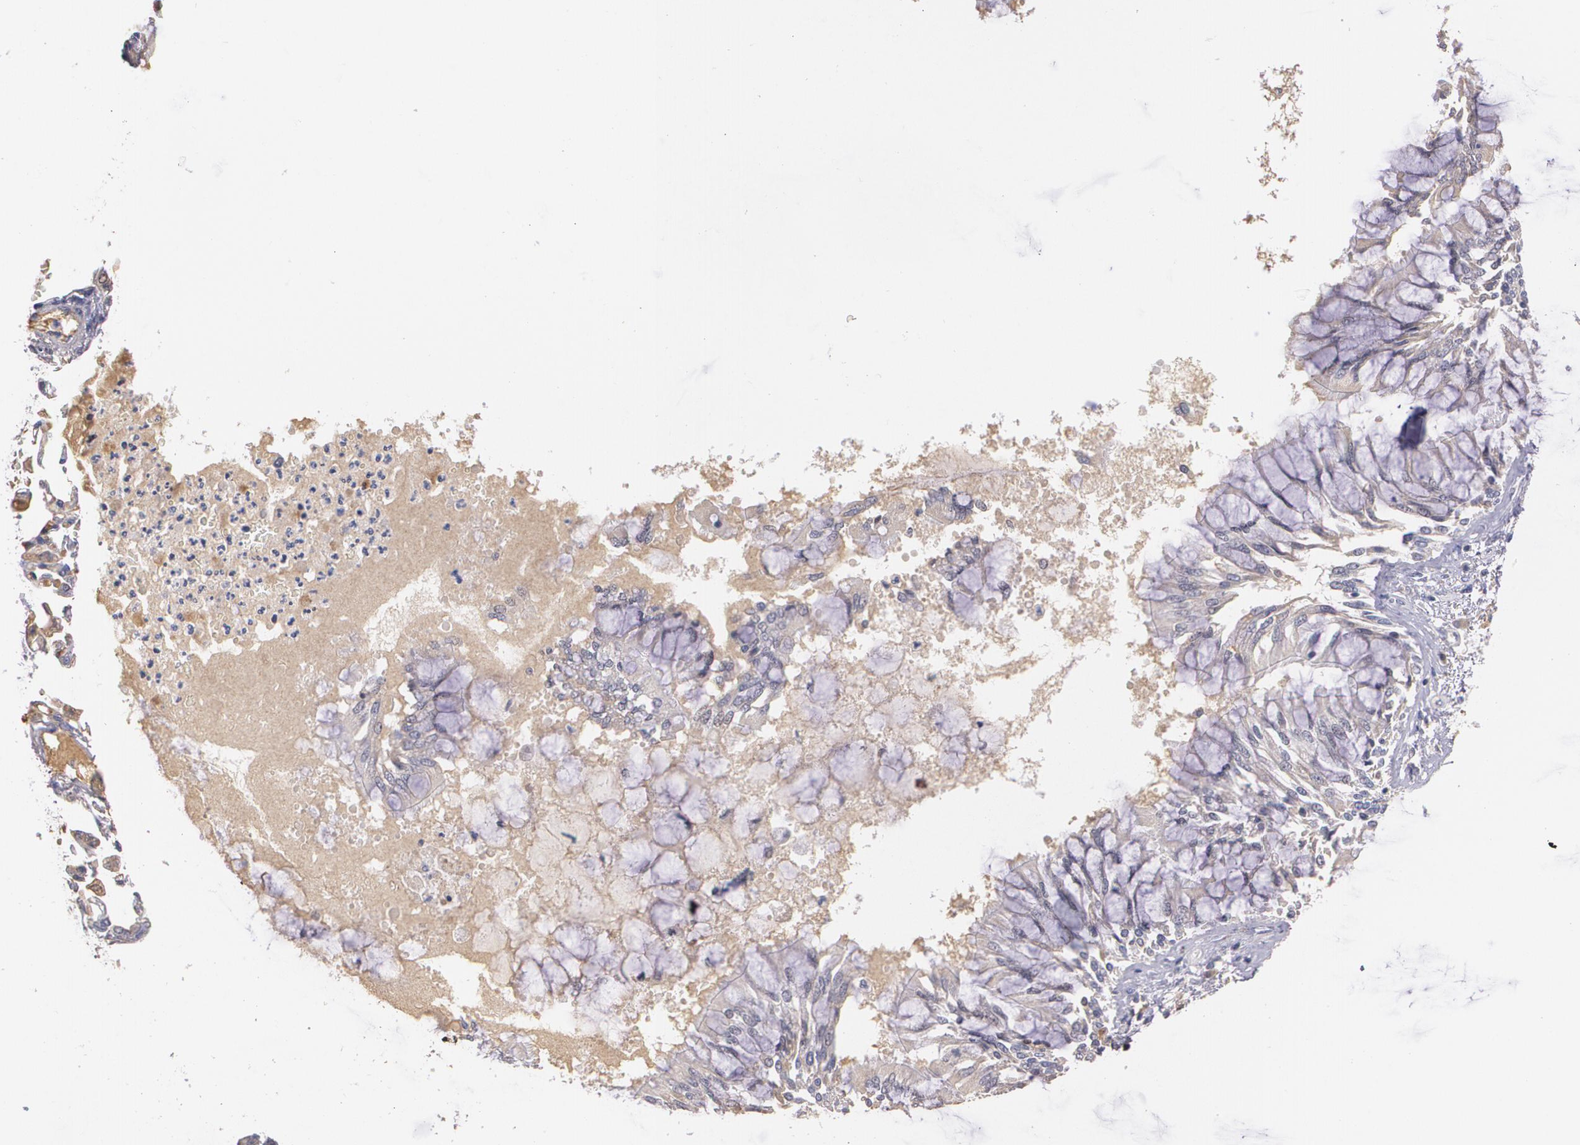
{"staining": {"intensity": "moderate", "quantity": "25%-75%", "location": "cytoplasmic/membranous"}, "tissue": "bronchus", "cell_type": "Respiratory epithelial cells", "image_type": "normal", "snomed": [{"axis": "morphology", "description": "Normal tissue, NOS"}, {"axis": "topography", "description": "Cartilage tissue"}, {"axis": "topography", "description": "Bronchus"}, {"axis": "topography", "description": "Lung"}, {"axis": "topography", "description": "Peripheral nerve tissue"}], "caption": "The photomicrograph displays a brown stain indicating the presence of a protein in the cytoplasmic/membranous of respiratory epithelial cells in bronchus.", "gene": "AMBP", "patient": {"sex": "female", "age": 49}}